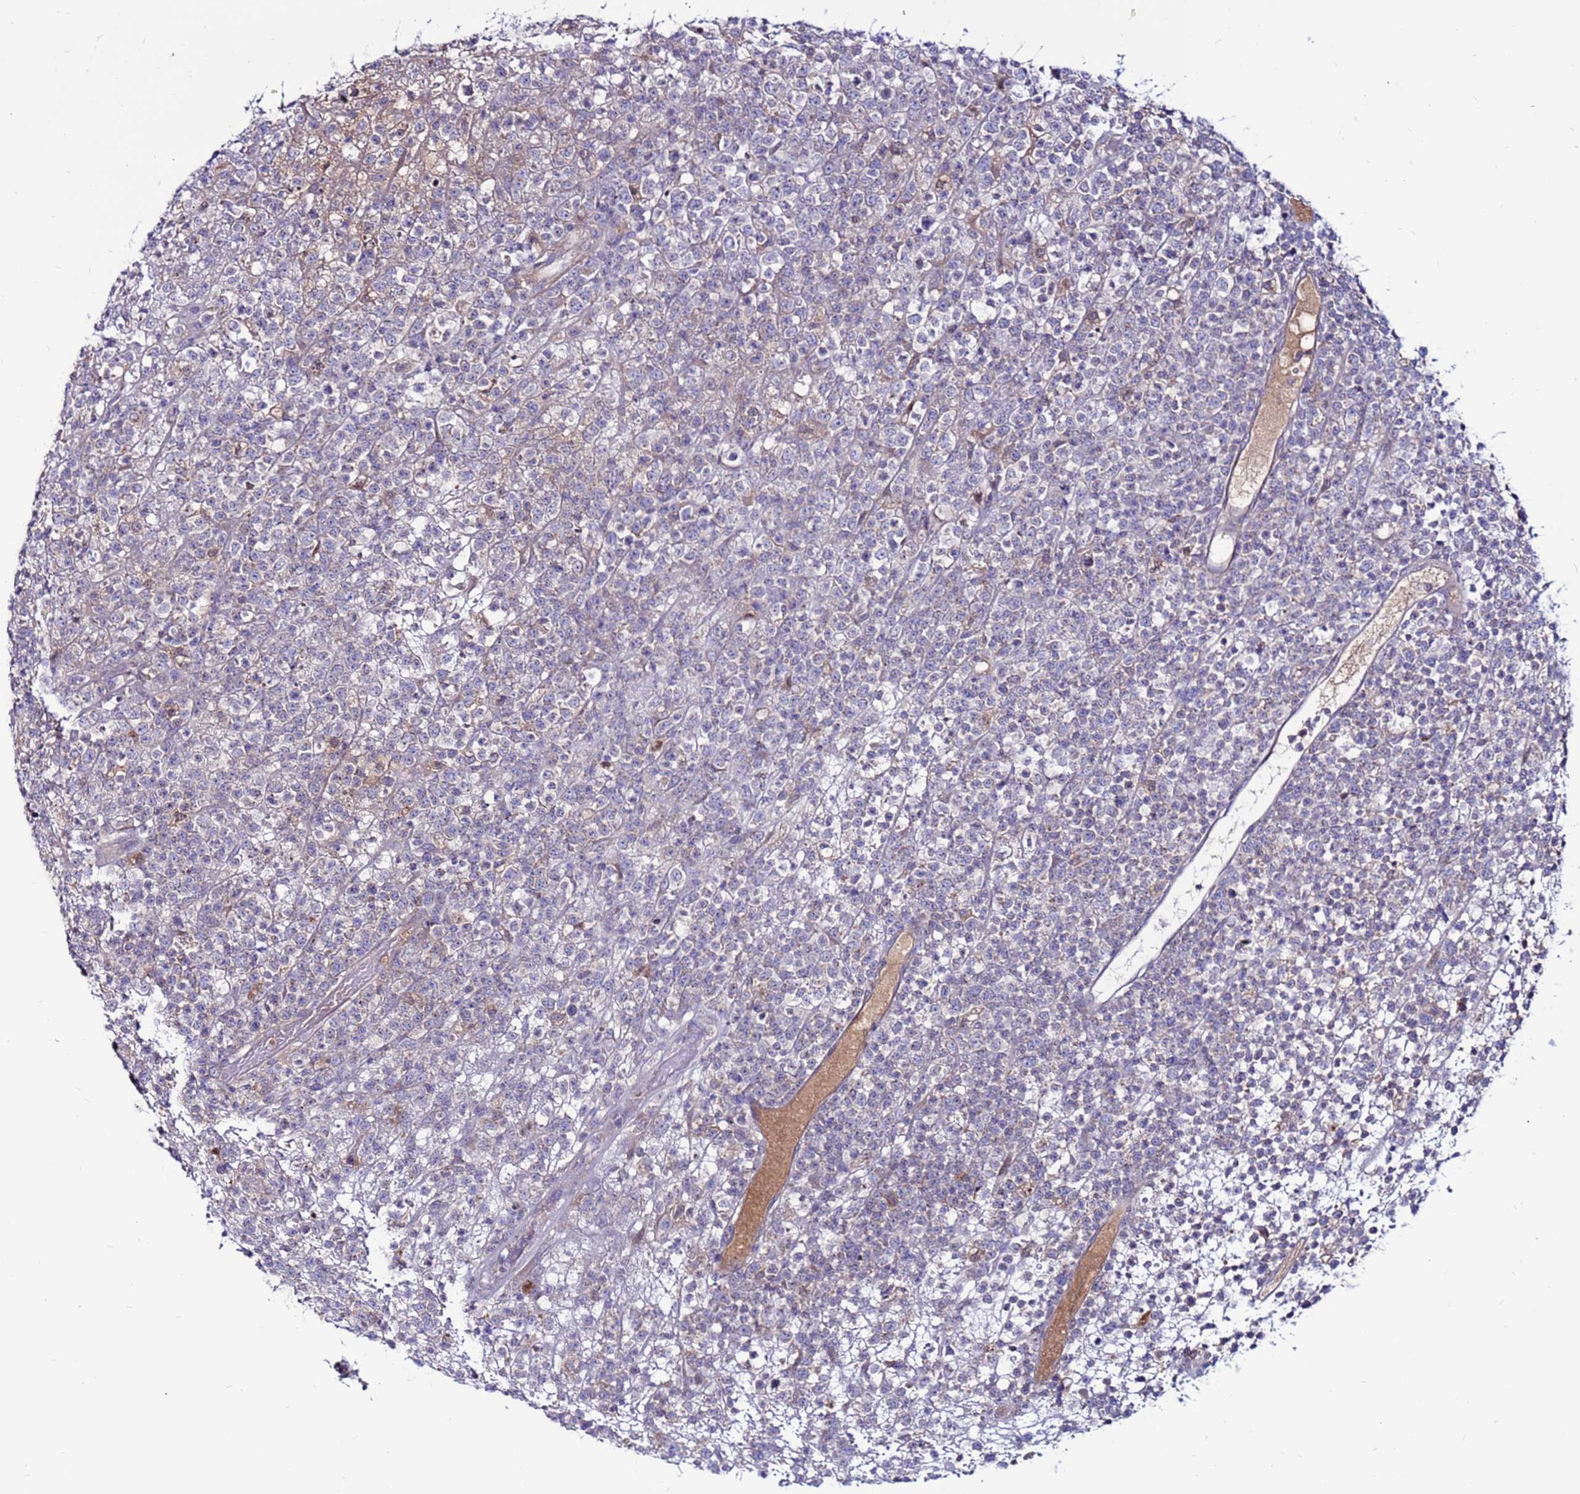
{"staining": {"intensity": "negative", "quantity": "none", "location": "none"}, "tissue": "lymphoma", "cell_type": "Tumor cells", "image_type": "cancer", "snomed": [{"axis": "morphology", "description": "Malignant lymphoma, non-Hodgkin's type, High grade"}, {"axis": "topography", "description": "Colon"}], "caption": "The immunohistochemistry micrograph has no significant positivity in tumor cells of lymphoma tissue.", "gene": "CCDC71", "patient": {"sex": "female", "age": 53}}